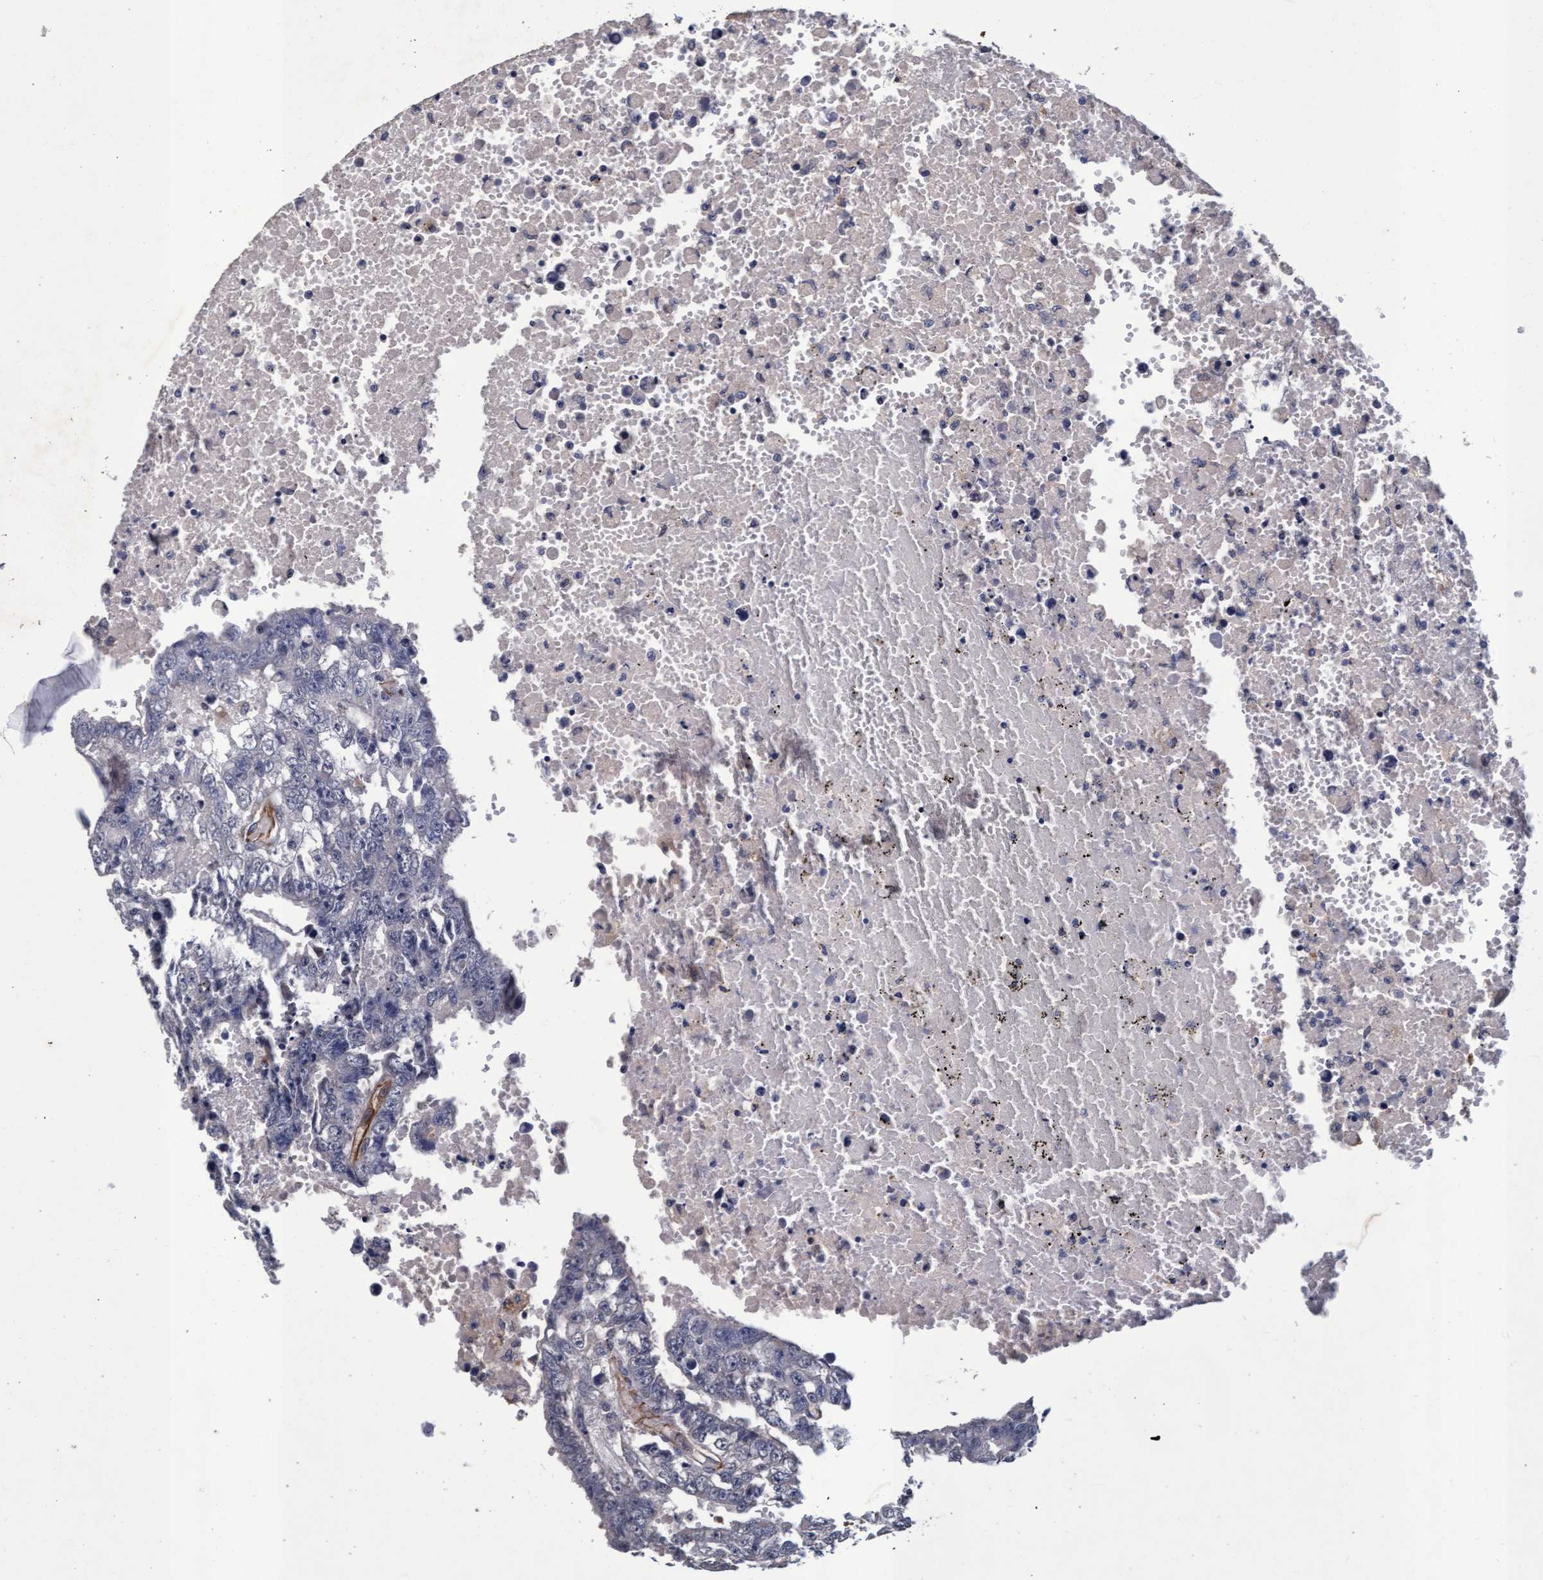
{"staining": {"intensity": "negative", "quantity": "none", "location": "none"}, "tissue": "testis cancer", "cell_type": "Tumor cells", "image_type": "cancer", "snomed": [{"axis": "morphology", "description": "Carcinoma, Embryonal, NOS"}, {"axis": "topography", "description": "Testis"}], "caption": "Tumor cells show no significant positivity in embryonal carcinoma (testis).", "gene": "CPQ", "patient": {"sex": "male", "age": 25}}